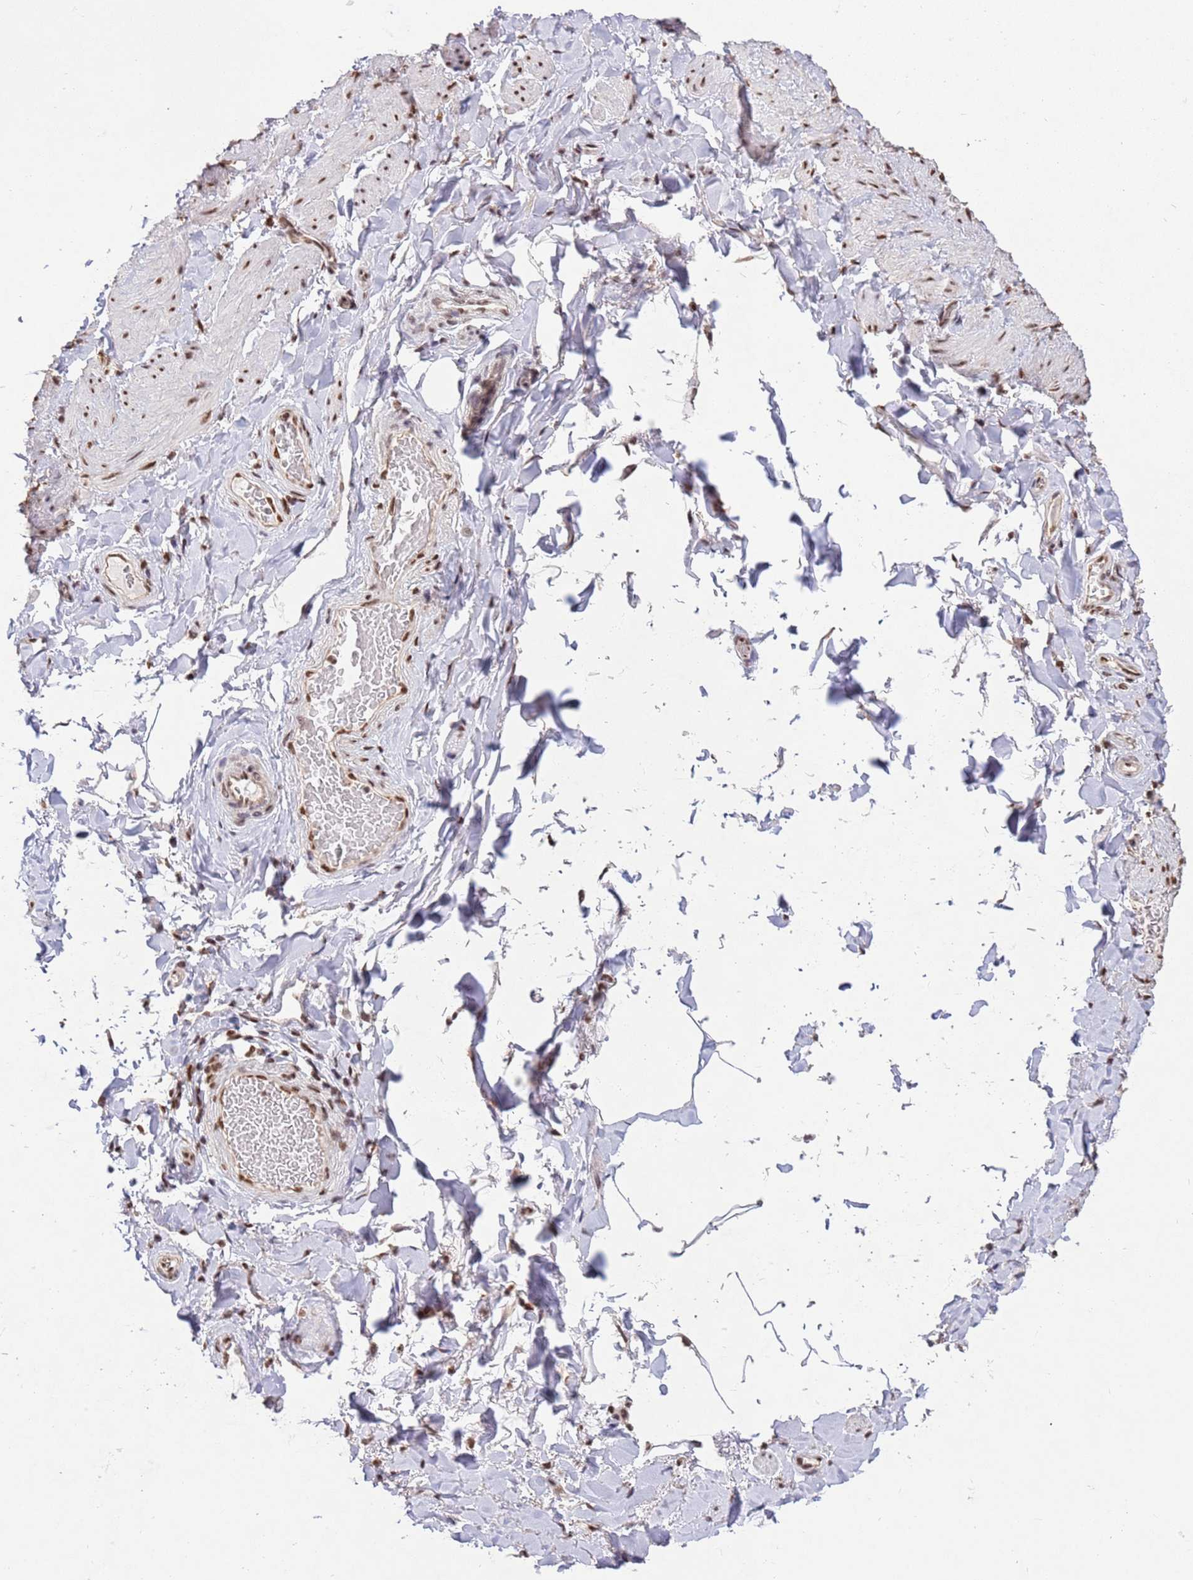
{"staining": {"intensity": "moderate", "quantity": "25%-75%", "location": "nuclear"}, "tissue": "soft tissue", "cell_type": "Chondrocytes", "image_type": "normal", "snomed": [{"axis": "morphology", "description": "Normal tissue, NOS"}, {"axis": "topography", "description": "Soft tissue"}, {"axis": "topography", "description": "Vascular tissue"}], "caption": "A brown stain labels moderate nuclear positivity of a protein in chondrocytes of normal human soft tissue. (IHC, brightfield microscopy, high magnification).", "gene": "ESF1", "patient": {"sex": "male", "age": 54}}